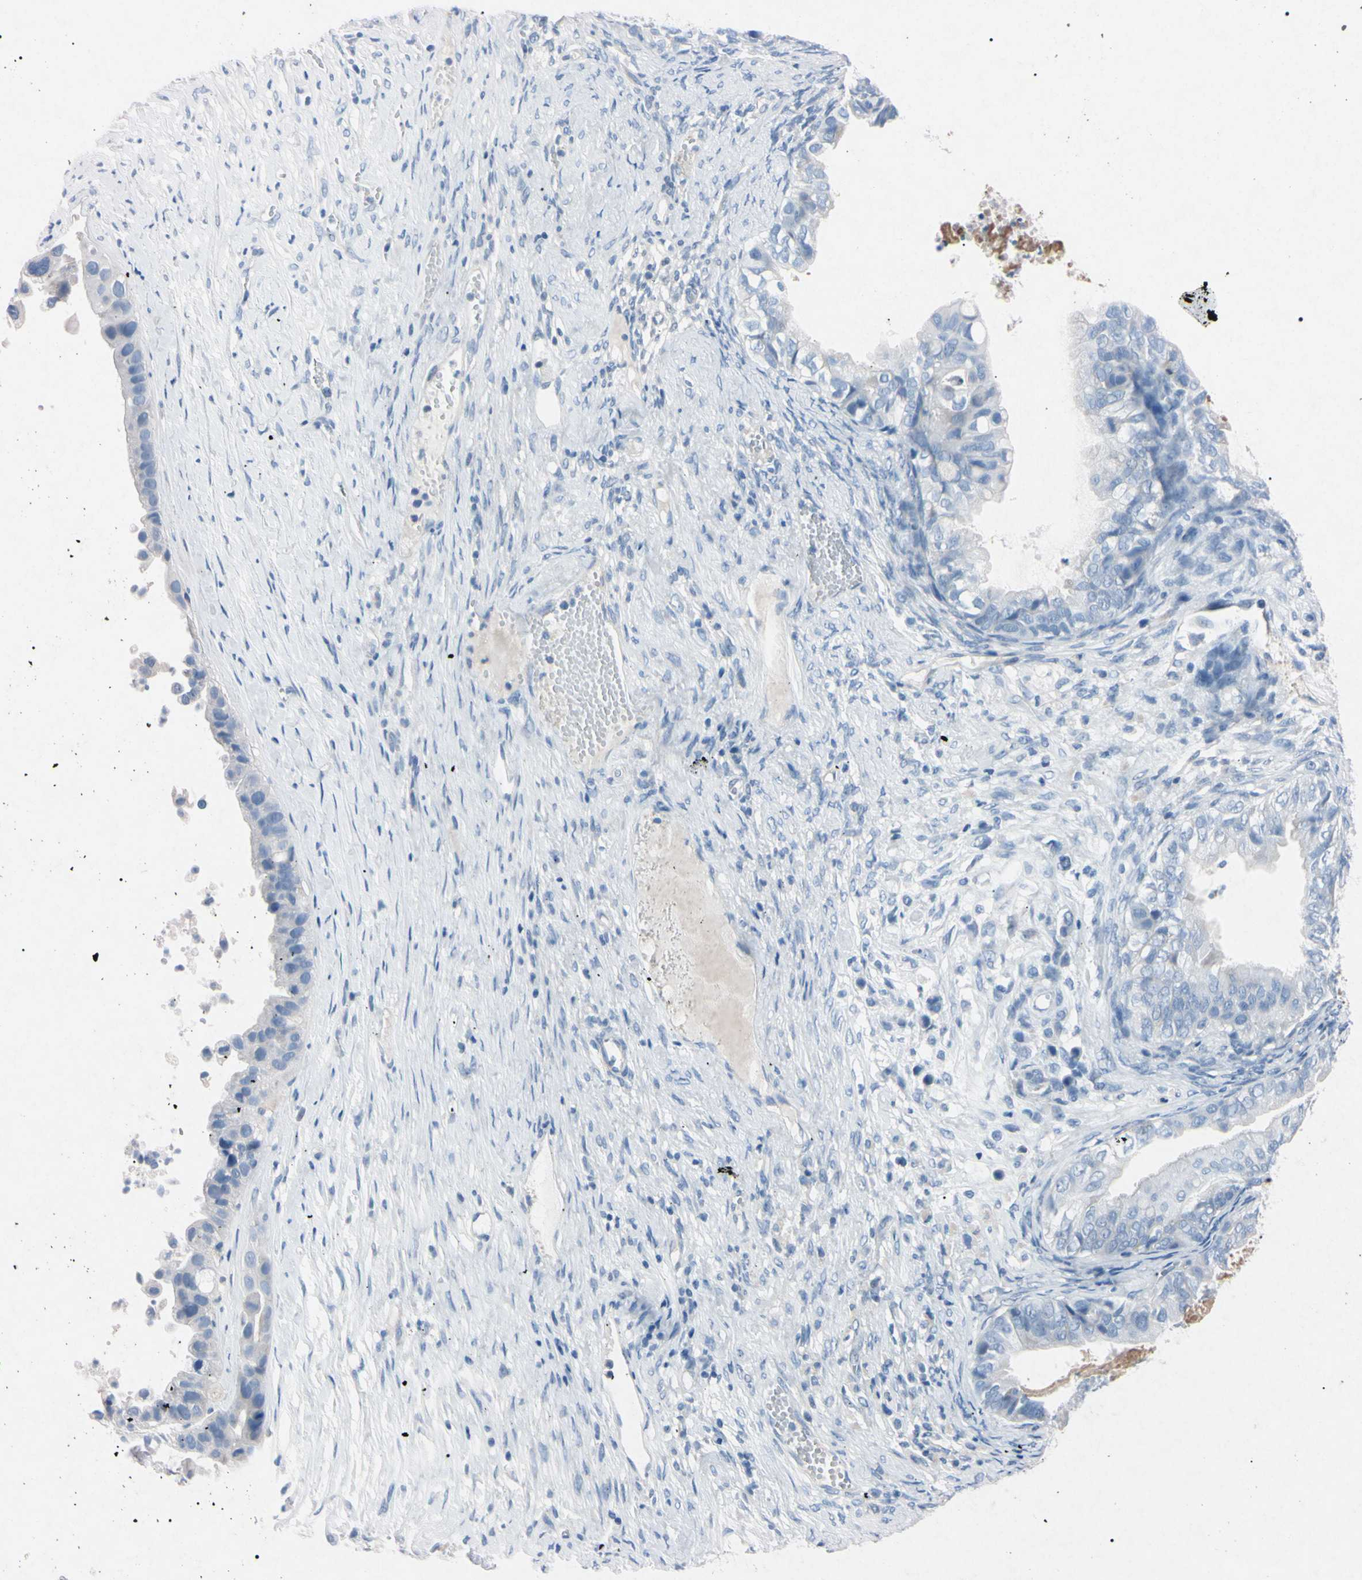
{"staining": {"intensity": "negative", "quantity": "none", "location": "none"}, "tissue": "ovarian cancer", "cell_type": "Tumor cells", "image_type": "cancer", "snomed": [{"axis": "morphology", "description": "Cystadenocarcinoma, mucinous, NOS"}, {"axis": "topography", "description": "Ovary"}], "caption": "Protein analysis of ovarian cancer (mucinous cystadenocarcinoma) reveals no significant positivity in tumor cells.", "gene": "ELN", "patient": {"sex": "female", "age": 80}}